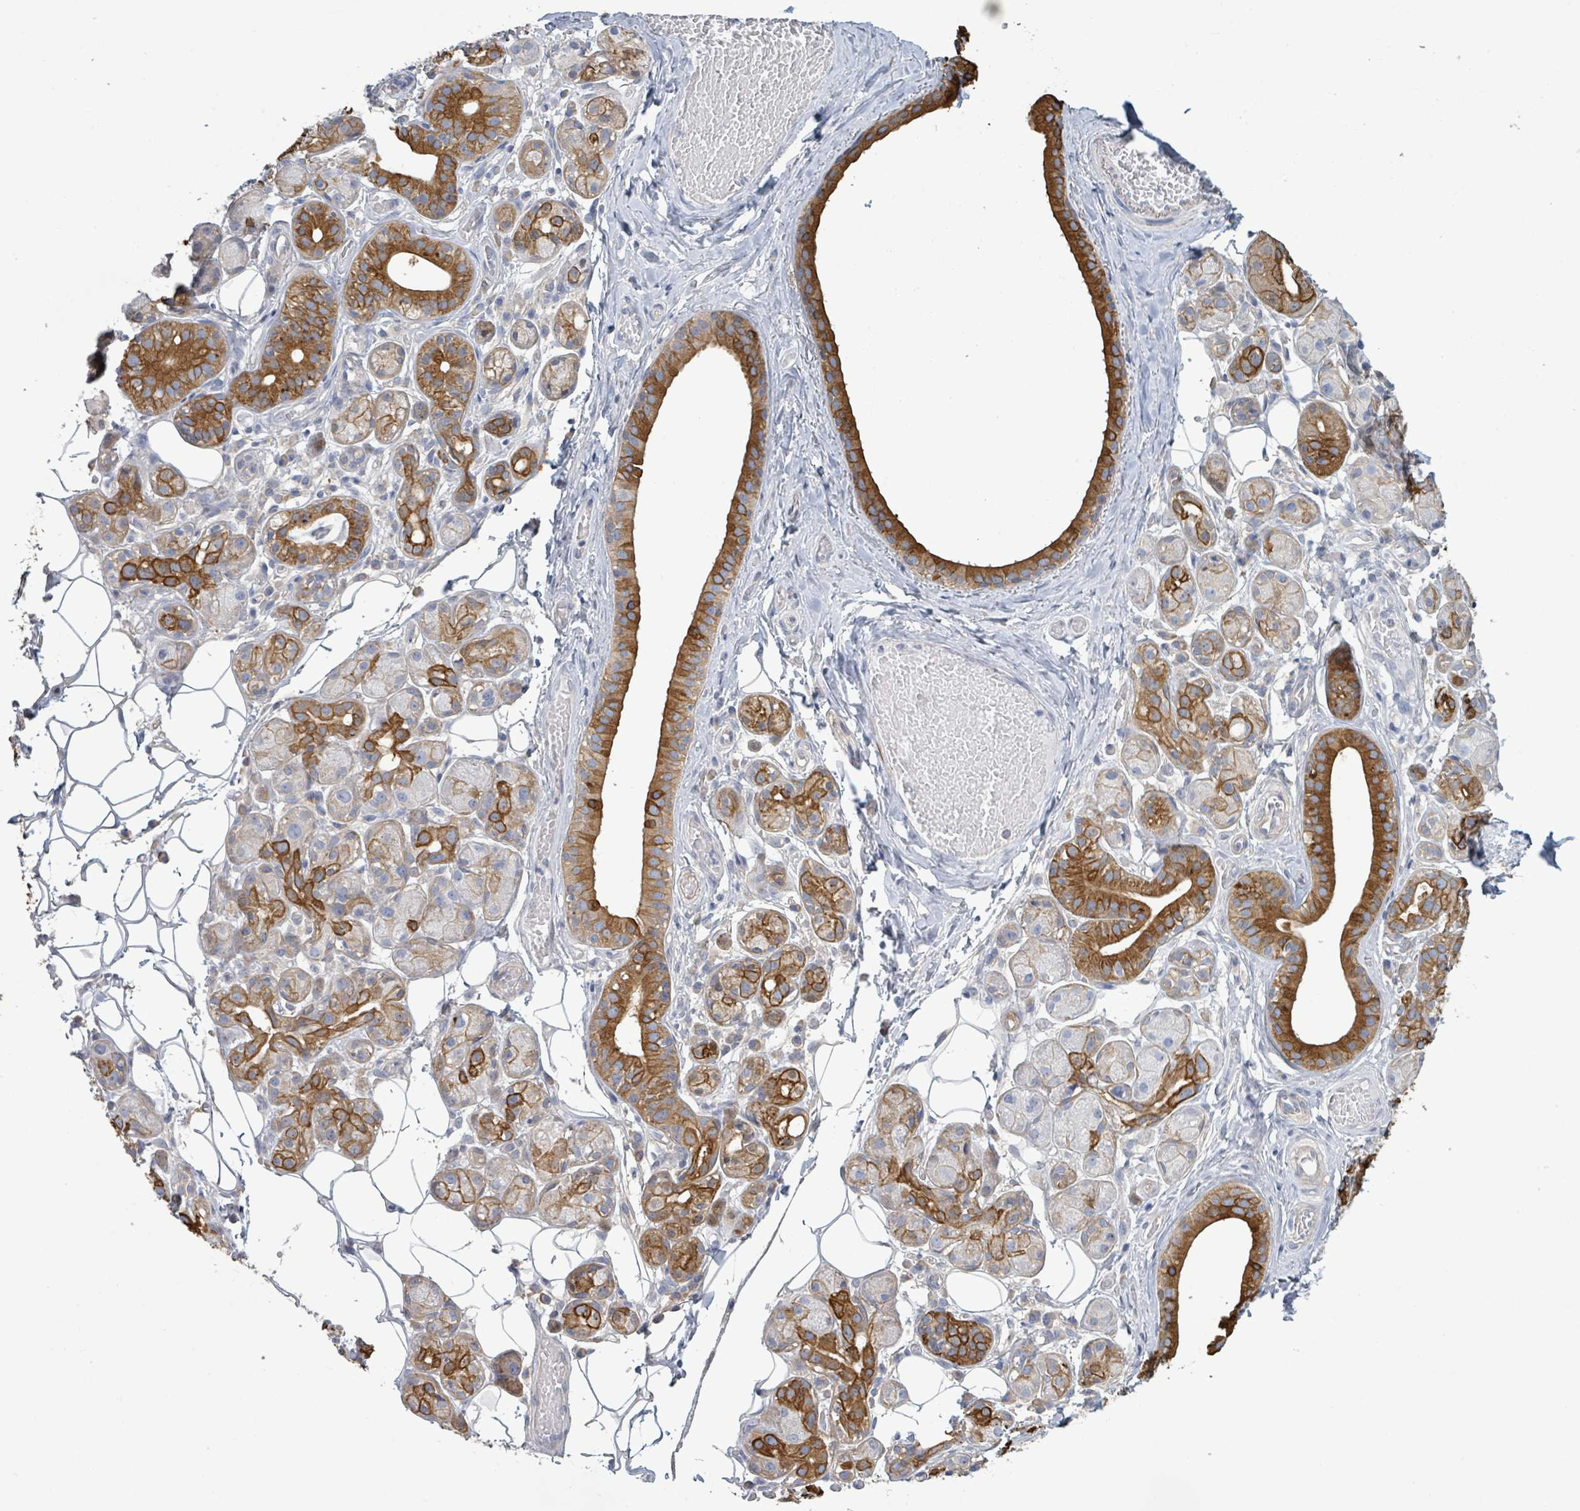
{"staining": {"intensity": "strong", "quantity": "25%-75%", "location": "cytoplasmic/membranous"}, "tissue": "salivary gland", "cell_type": "Glandular cells", "image_type": "normal", "snomed": [{"axis": "morphology", "description": "Normal tissue, NOS"}, {"axis": "topography", "description": "Salivary gland"}], "caption": "Protein analysis of benign salivary gland demonstrates strong cytoplasmic/membranous expression in approximately 25%-75% of glandular cells.", "gene": "COL13A1", "patient": {"sex": "male", "age": 82}}